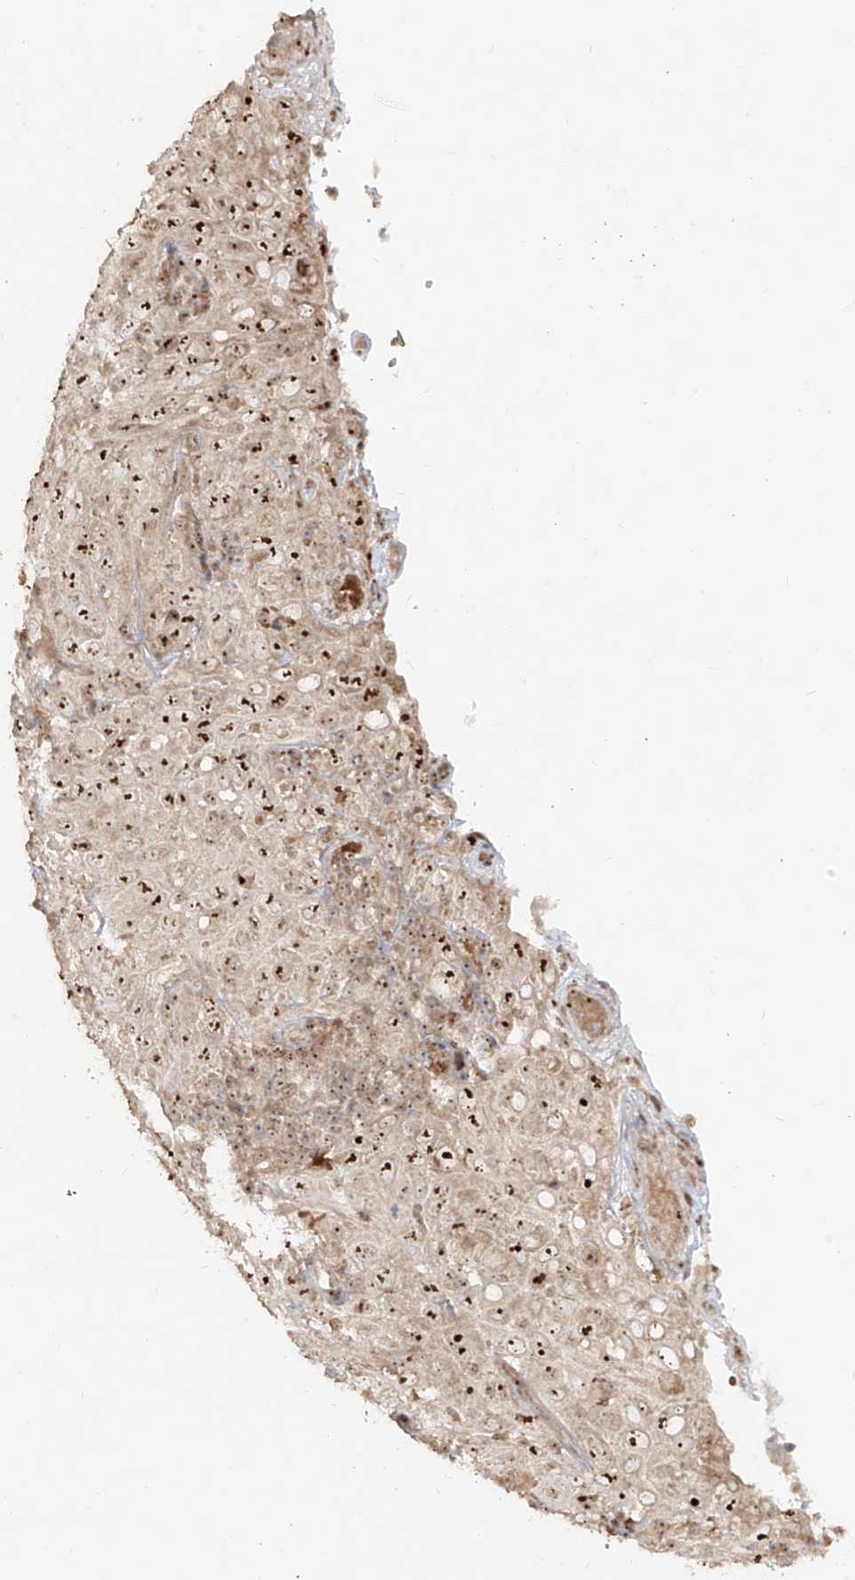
{"staining": {"intensity": "moderate", "quantity": ">75%", "location": "nuclear"}, "tissue": "cervical cancer", "cell_type": "Tumor cells", "image_type": "cancer", "snomed": [{"axis": "morphology", "description": "Squamous cell carcinoma, NOS"}, {"axis": "topography", "description": "Cervix"}], "caption": "Immunohistochemistry (DAB (3,3'-diaminobenzidine)) staining of cervical cancer exhibits moderate nuclear protein positivity in approximately >75% of tumor cells.", "gene": "BYSL", "patient": {"sex": "female", "age": 46}}